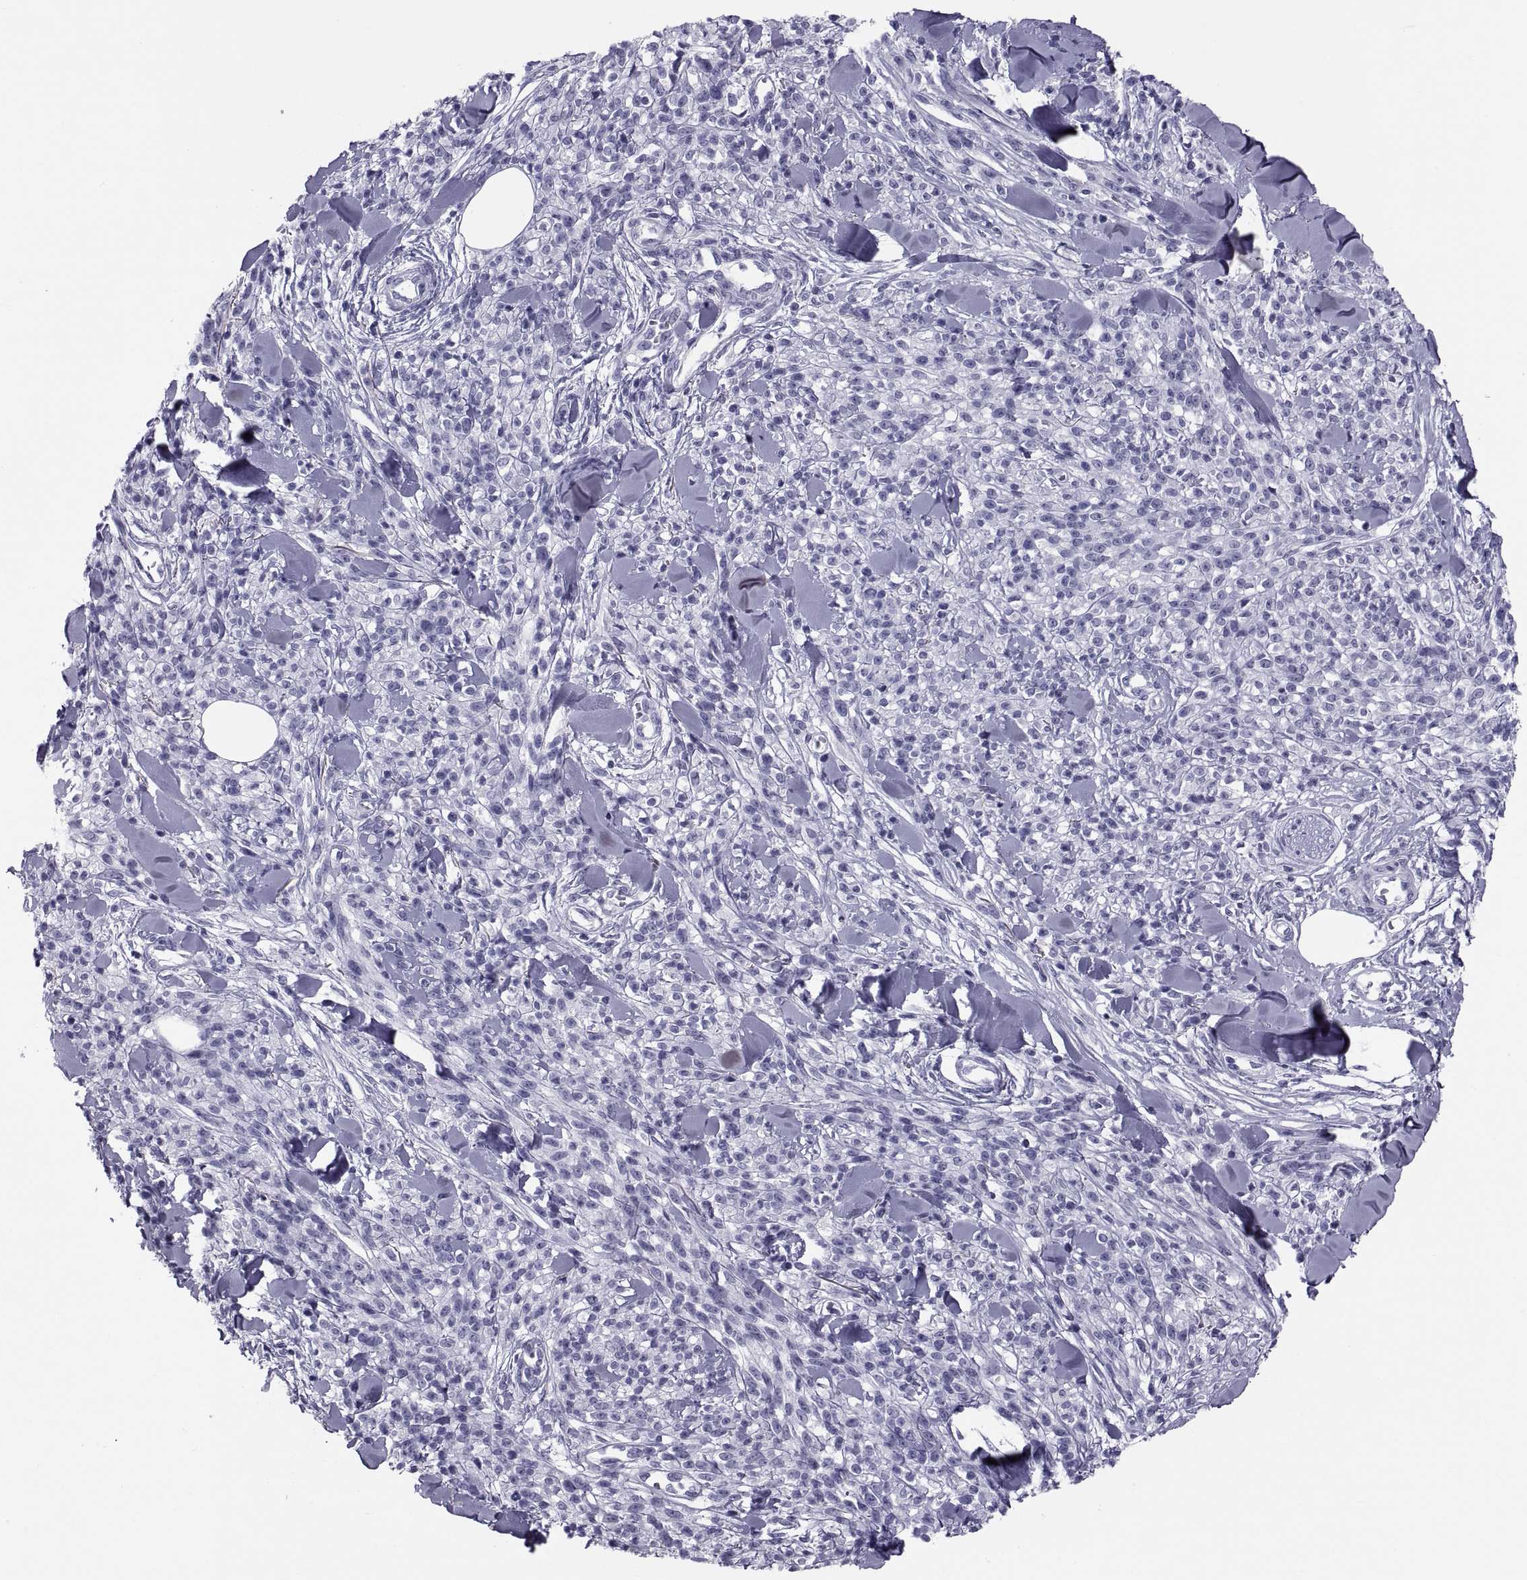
{"staining": {"intensity": "negative", "quantity": "none", "location": "none"}, "tissue": "melanoma", "cell_type": "Tumor cells", "image_type": "cancer", "snomed": [{"axis": "morphology", "description": "Malignant melanoma, NOS"}, {"axis": "topography", "description": "Skin"}, {"axis": "topography", "description": "Skin of trunk"}], "caption": "This is an immunohistochemistry photomicrograph of melanoma. There is no positivity in tumor cells.", "gene": "CRISP1", "patient": {"sex": "male", "age": 74}}